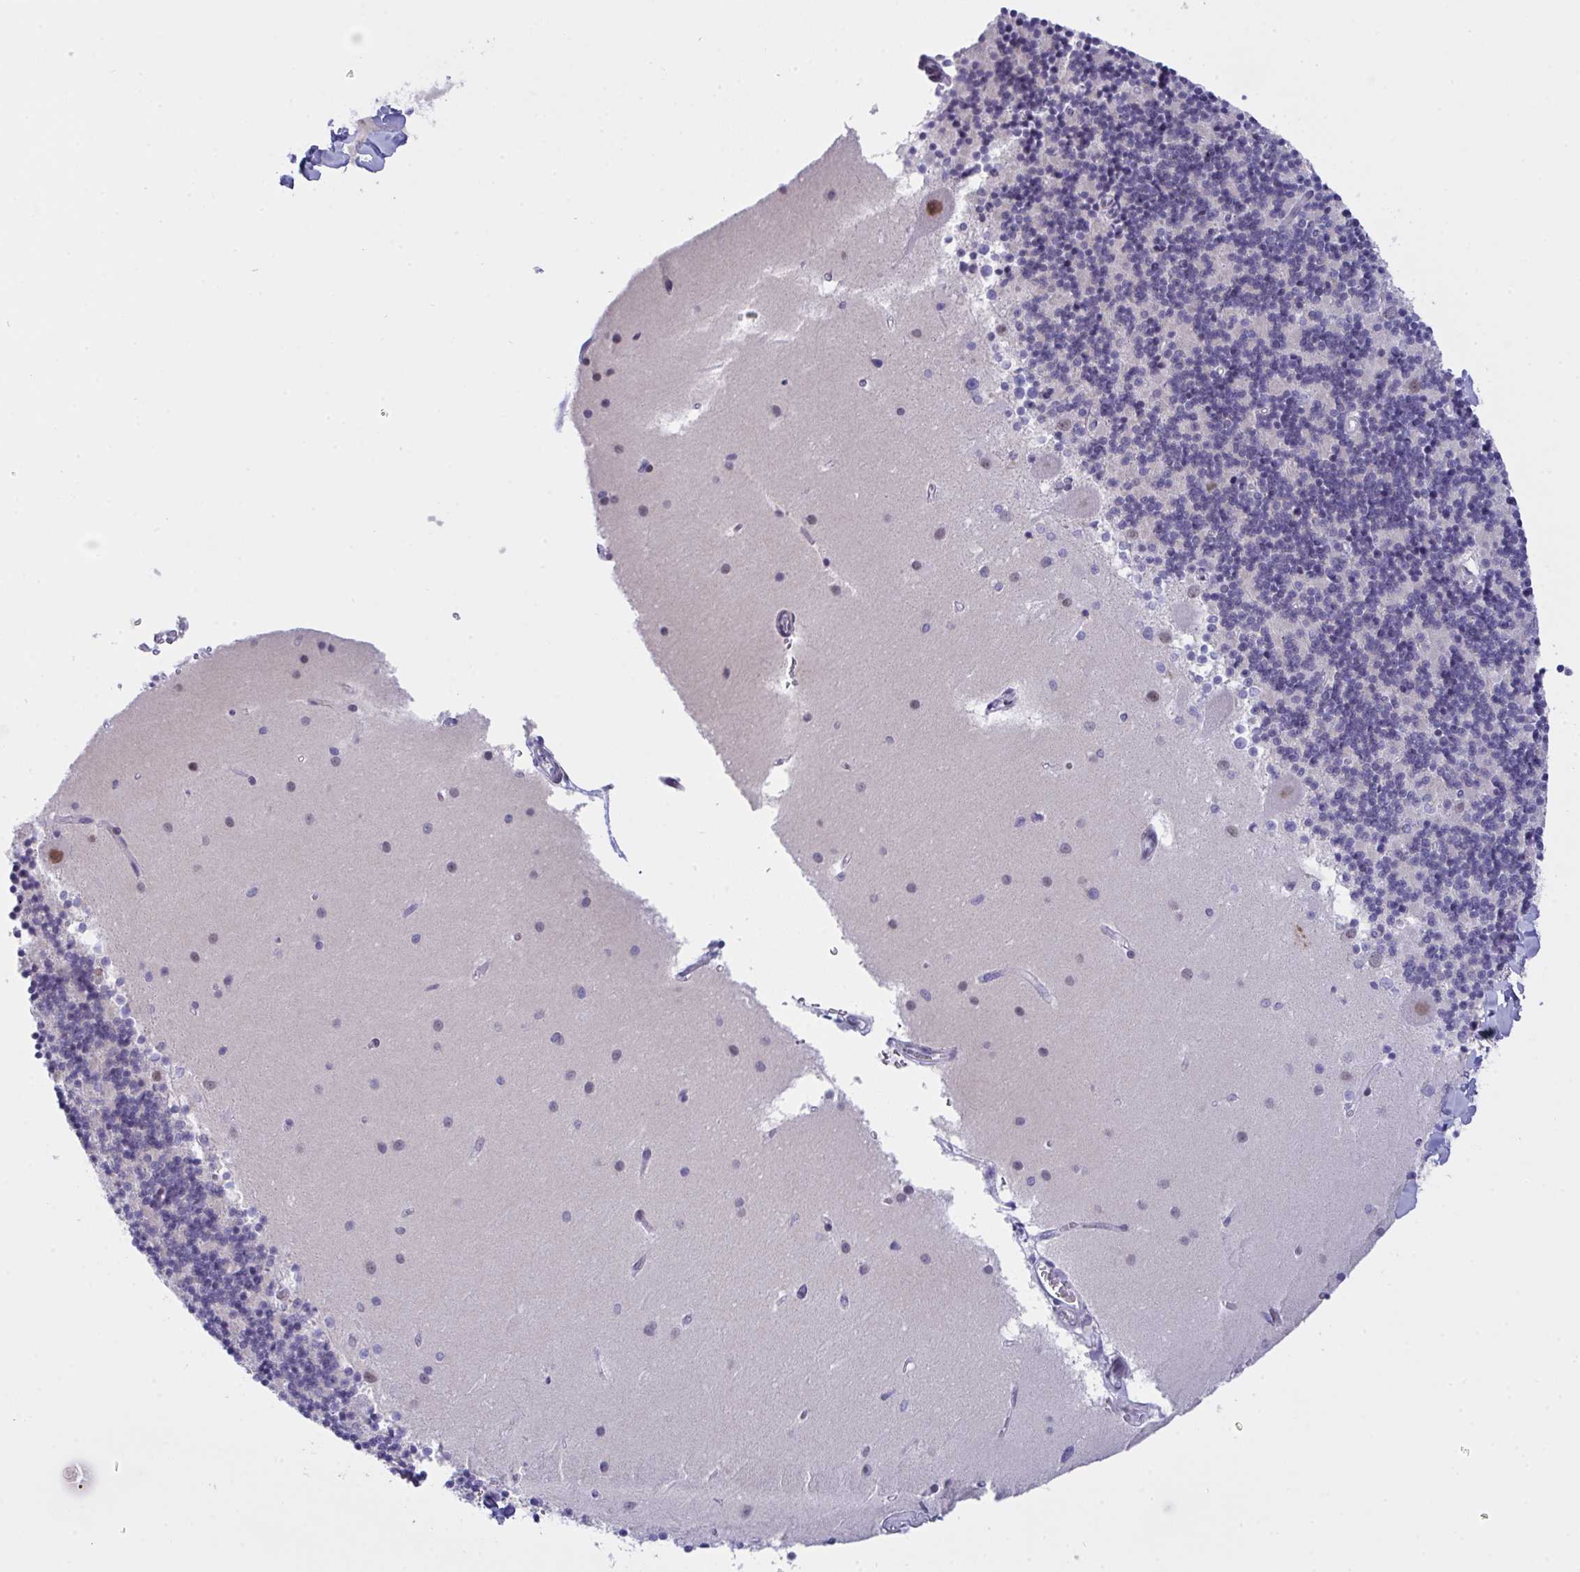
{"staining": {"intensity": "negative", "quantity": "none", "location": "none"}, "tissue": "cerebellum", "cell_type": "Cells in granular layer", "image_type": "normal", "snomed": [{"axis": "morphology", "description": "Normal tissue, NOS"}, {"axis": "topography", "description": "Cerebellum"}], "caption": "DAB immunohistochemical staining of benign human cerebellum exhibits no significant staining in cells in granular layer. Nuclei are stained in blue.", "gene": "FBXL22", "patient": {"sex": "male", "age": 54}}